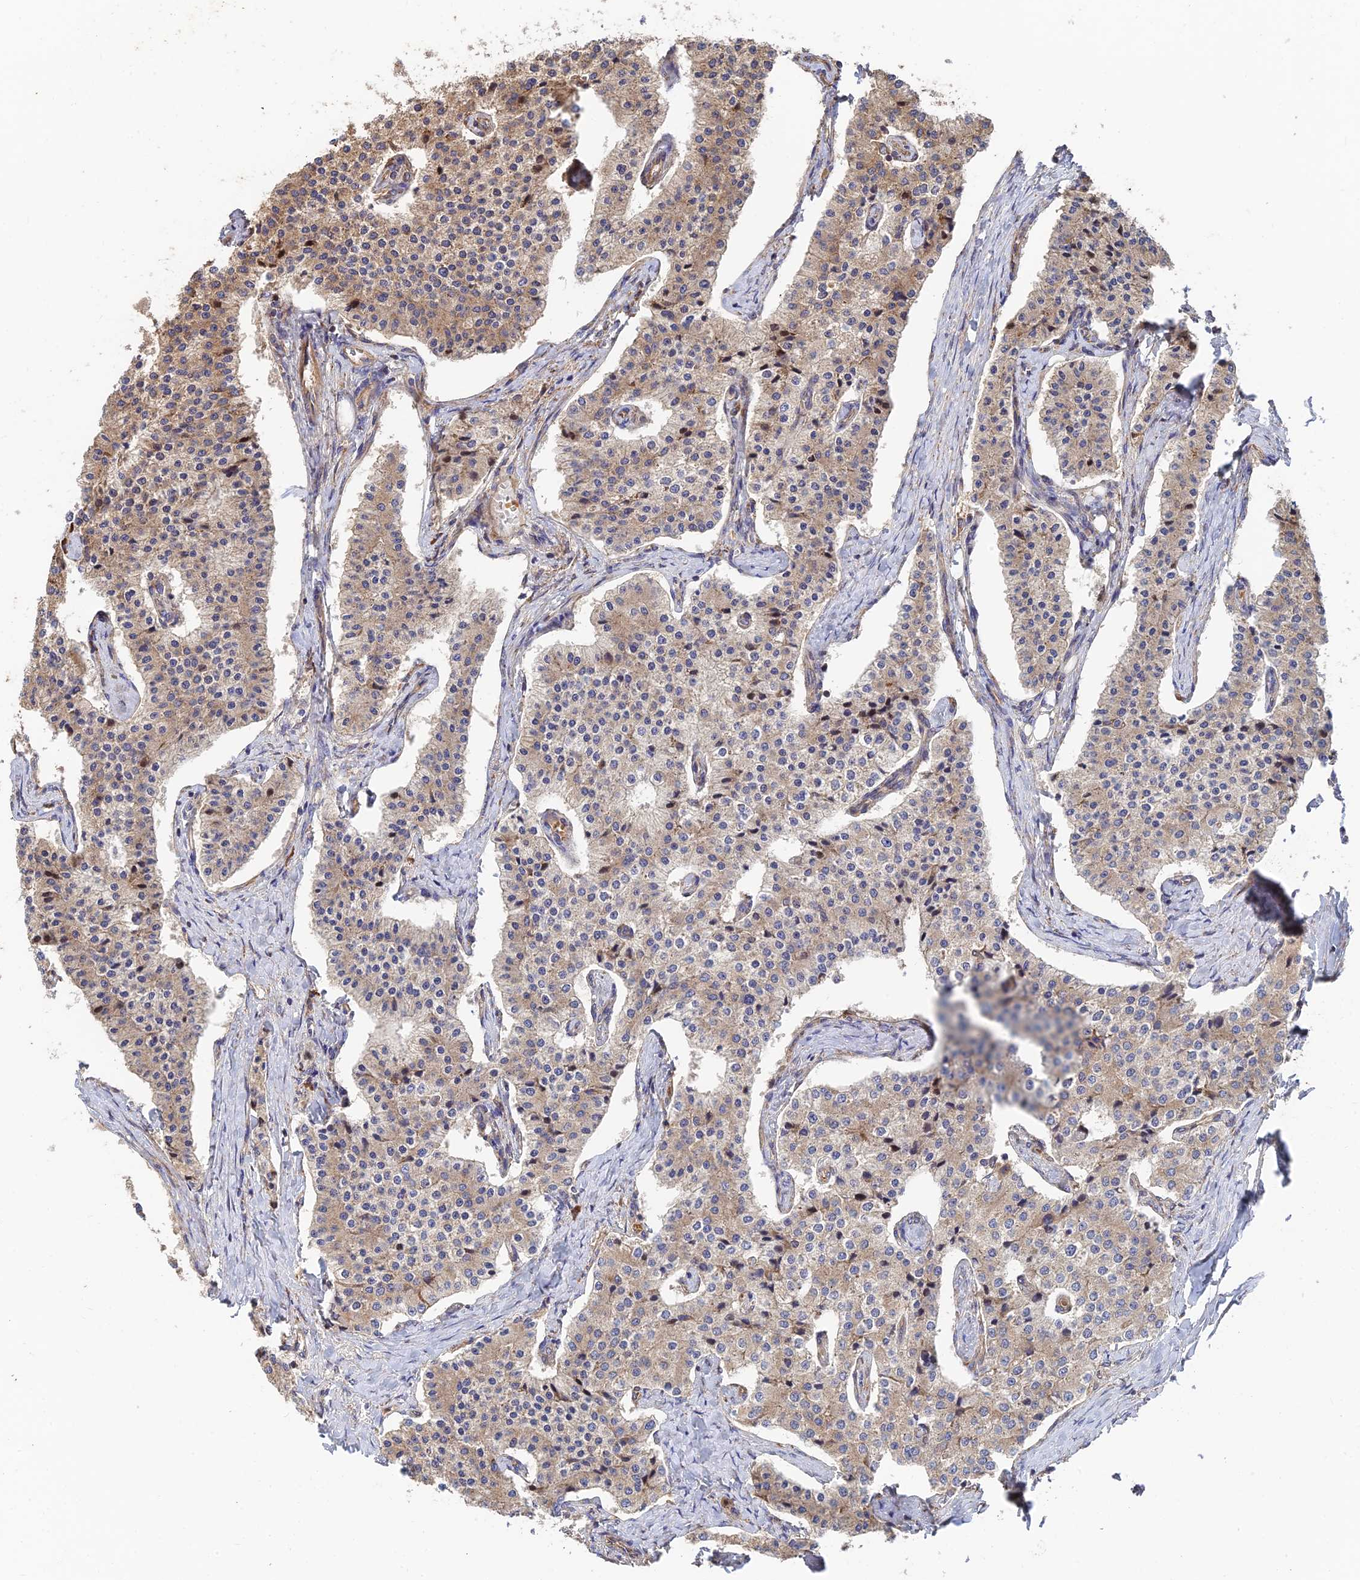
{"staining": {"intensity": "weak", "quantity": "25%-75%", "location": "cytoplasmic/membranous"}, "tissue": "carcinoid", "cell_type": "Tumor cells", "image_type": "cancer", "snomed": [{"axis": "morphology", "description": "Carcinoid, malignant, NOS"}, {"axis": "topography", "description": "Colon"}], "caption": "Weak cytoplasmic/membranous expression is present in approximately 25%-75% of tumor cells in malignant carcinoid. Nuclei are stained in blue.", "gene": "WBP11", "patient": {"sex": "female", "age": 52}}